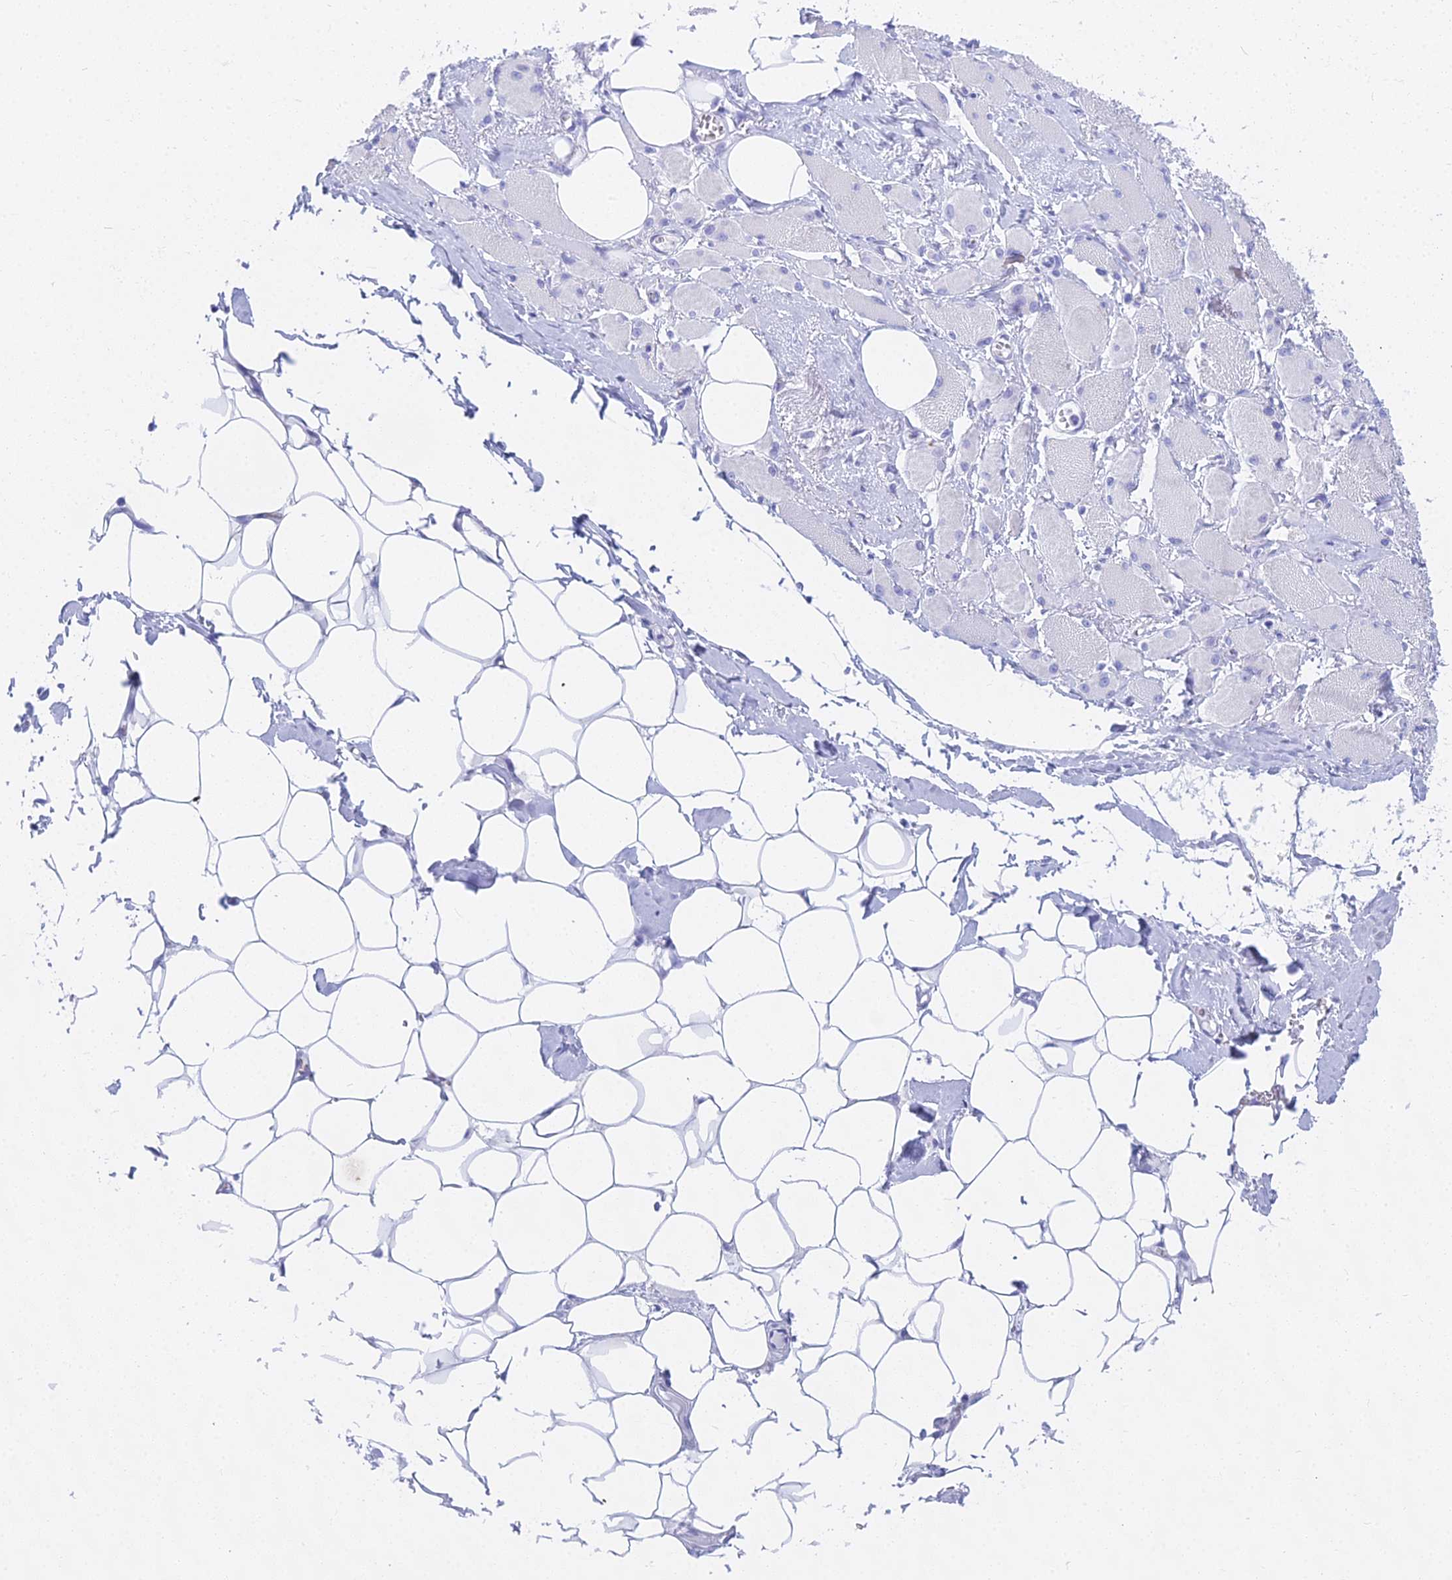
{"staining": {"intensity": "negative", "quantity": "none", "location": "none"}, "tissue": "skeletal muscle", "cell_type": "Myocytes", "image_type": "normal", "snomed": [{"axis": "morphology", "description": "Normal tissue, NOS"}, {"axis": "morphology", "description": "Basal cell carcinoma"}, {"axis": "topography", "description": "Skeletal muscle"}], "caption": "The immunohistochemistry (IHC) photomicrograph has no significant staining in myocytes of skeletal muscle.", "gene": "CGB1", "patient": {"sex": "female", "age": 64}}